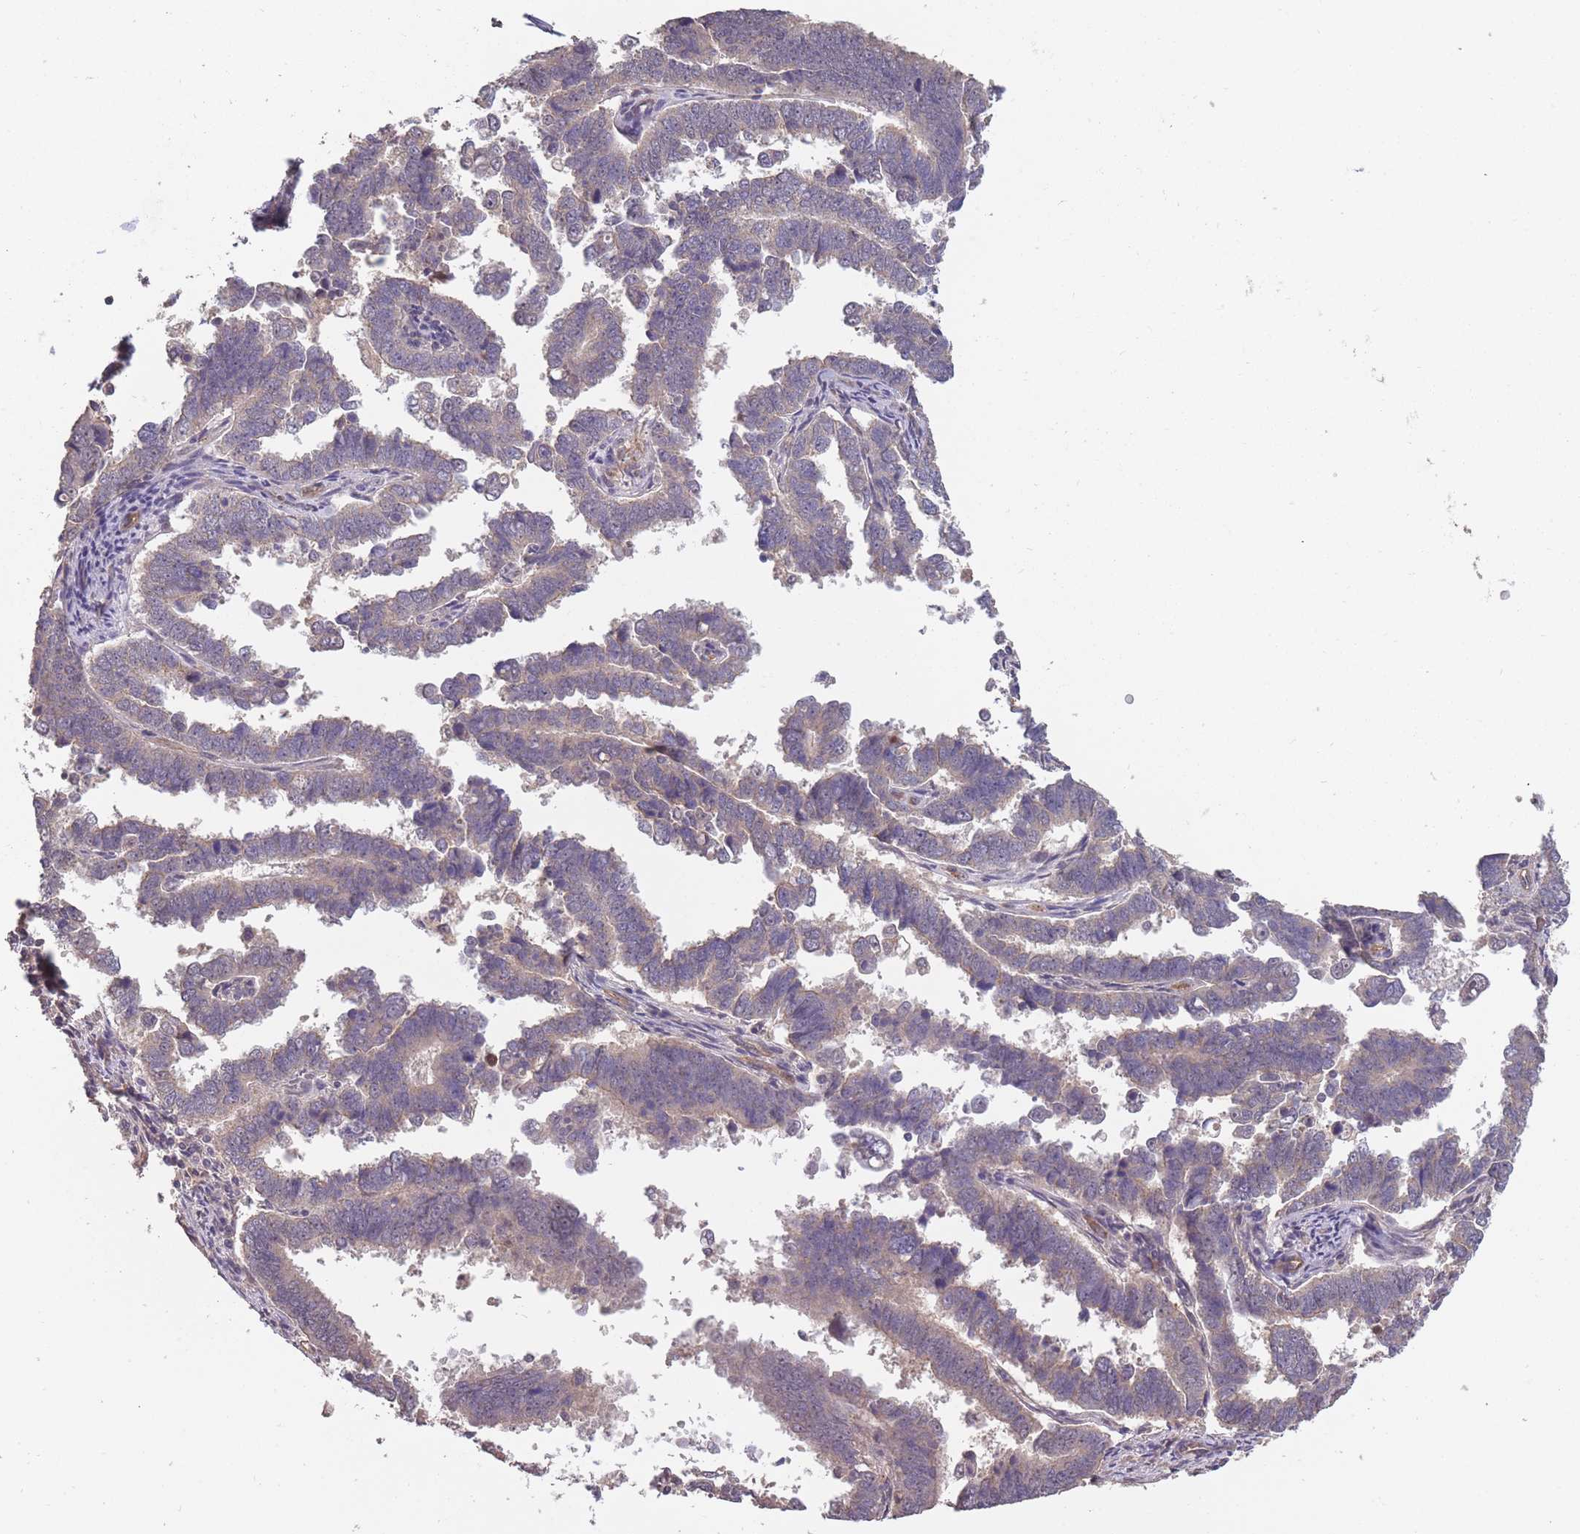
{"staining": {"intensity": "weak", "quantity": "<25%", "location": "nuclear"}, "tissue": "endometrial cancer", "cell_type": "Tumor cells", "image_type": "cancer", "snomed": [{"axis": "morphology", "description": "Adenocarcinoma, NOS"}, {"axis": "topography", "description": "Endometrium"}], "caption": "Immunohistochemistry (IHC) image of human endometrial cancer (adenocarcinoma) stained for a protein (brown), which shows no expression in tumor cells.", "gene": "KIAA1755", "patient": {"sex": "female", "age": 75}}